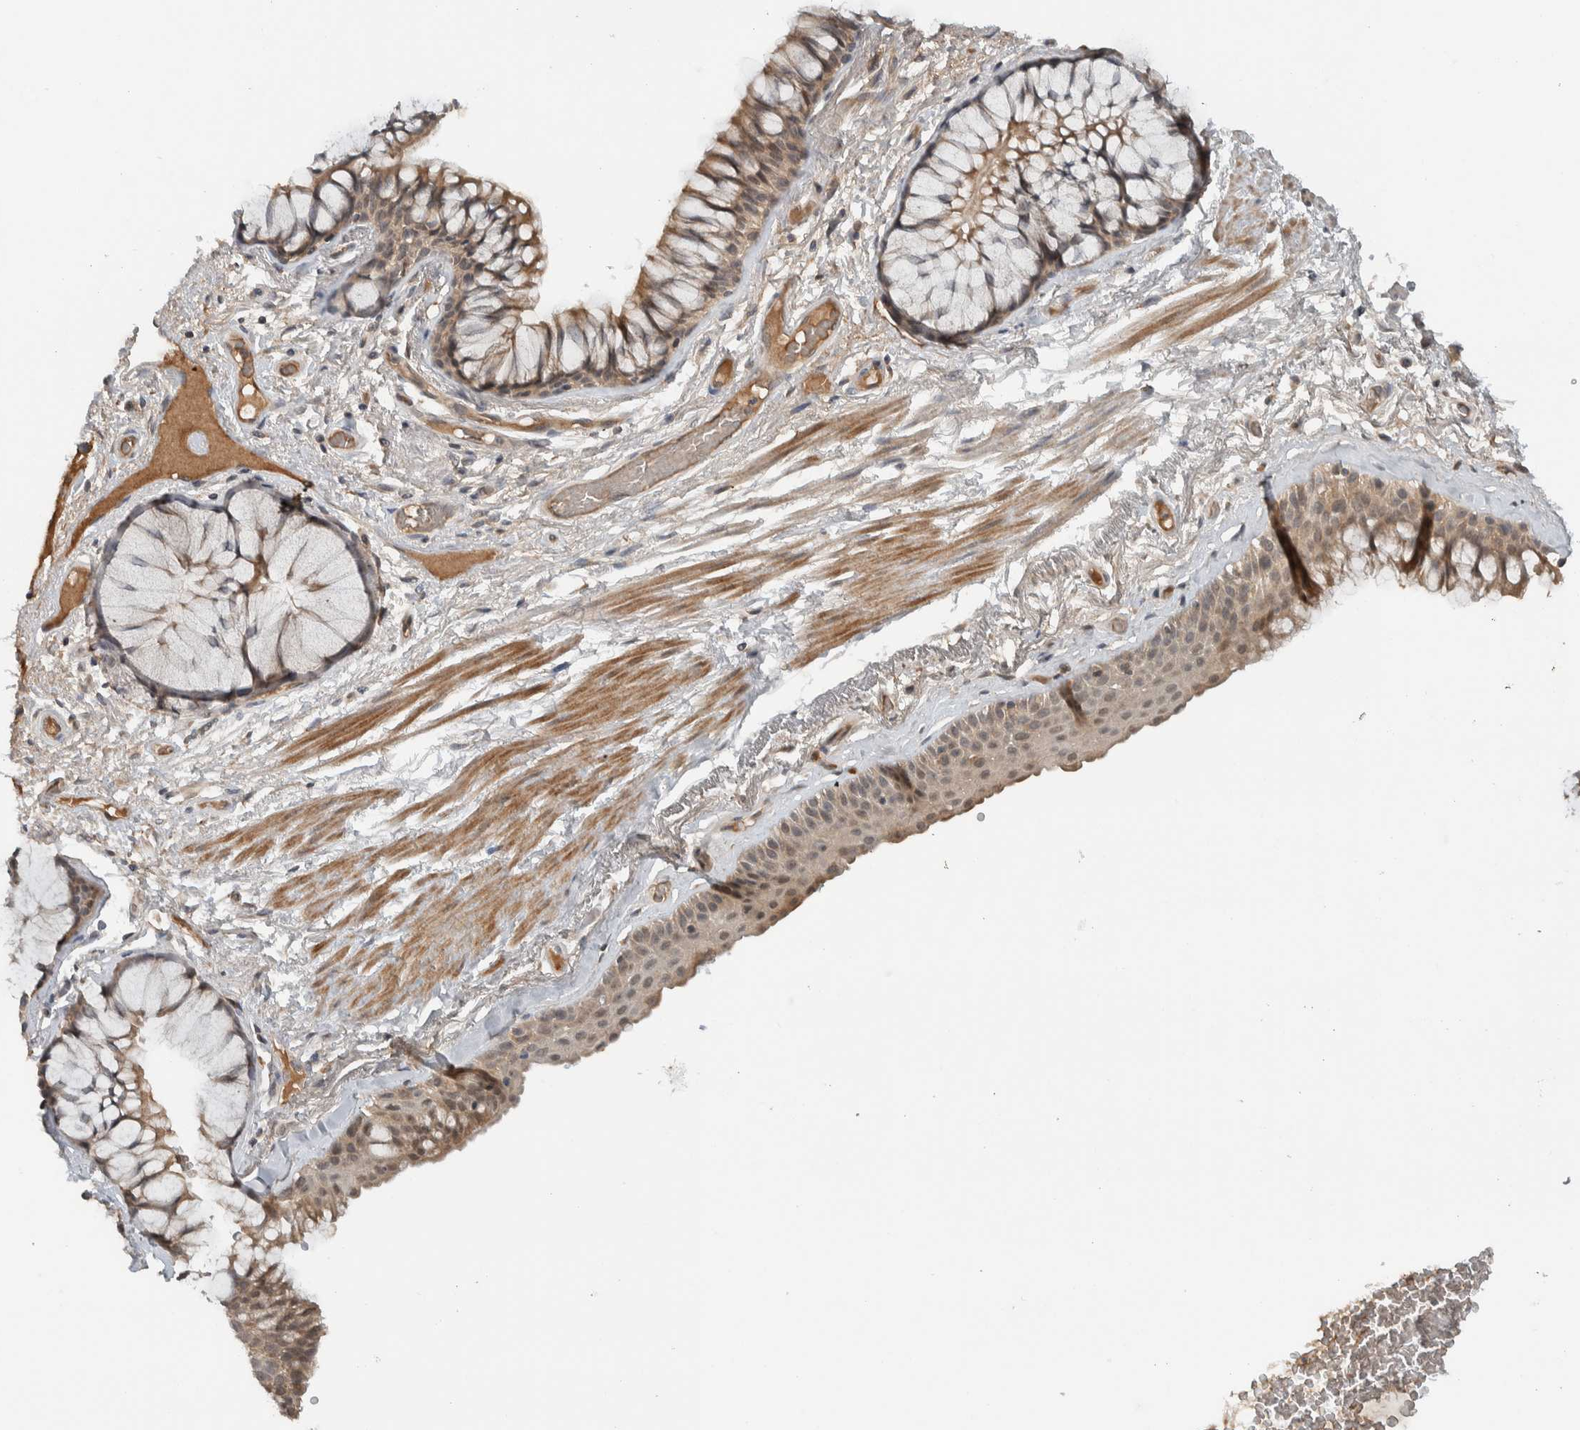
{"staining": {"intensity": "weak", "quantity": ">75%", "location": "cytoplasmic/membranous"}, "tissue": "bronchus", "cell_type": "Respiratory epithelial cells", "image_type": "normal", "snomed": [{"axis": "morphology", "description": "Normal tissue, NOS"}, {"axis": "topography", "description": "Bronchus"}], "caption": "IHC staining of unremarkable bronchus, which demonstrates low levels of weak cytoplasmic/membranous staining in about >75% of respiratory epithelial cells indicating weak cytoplasmic/membranous protein expression. The staining was performed using DAB (brown) for protein detection and nuclei were counterstained in hematoxylin (blue).", "gene": "ARMC7", "patient": {"sex": "male", "age": 66}}